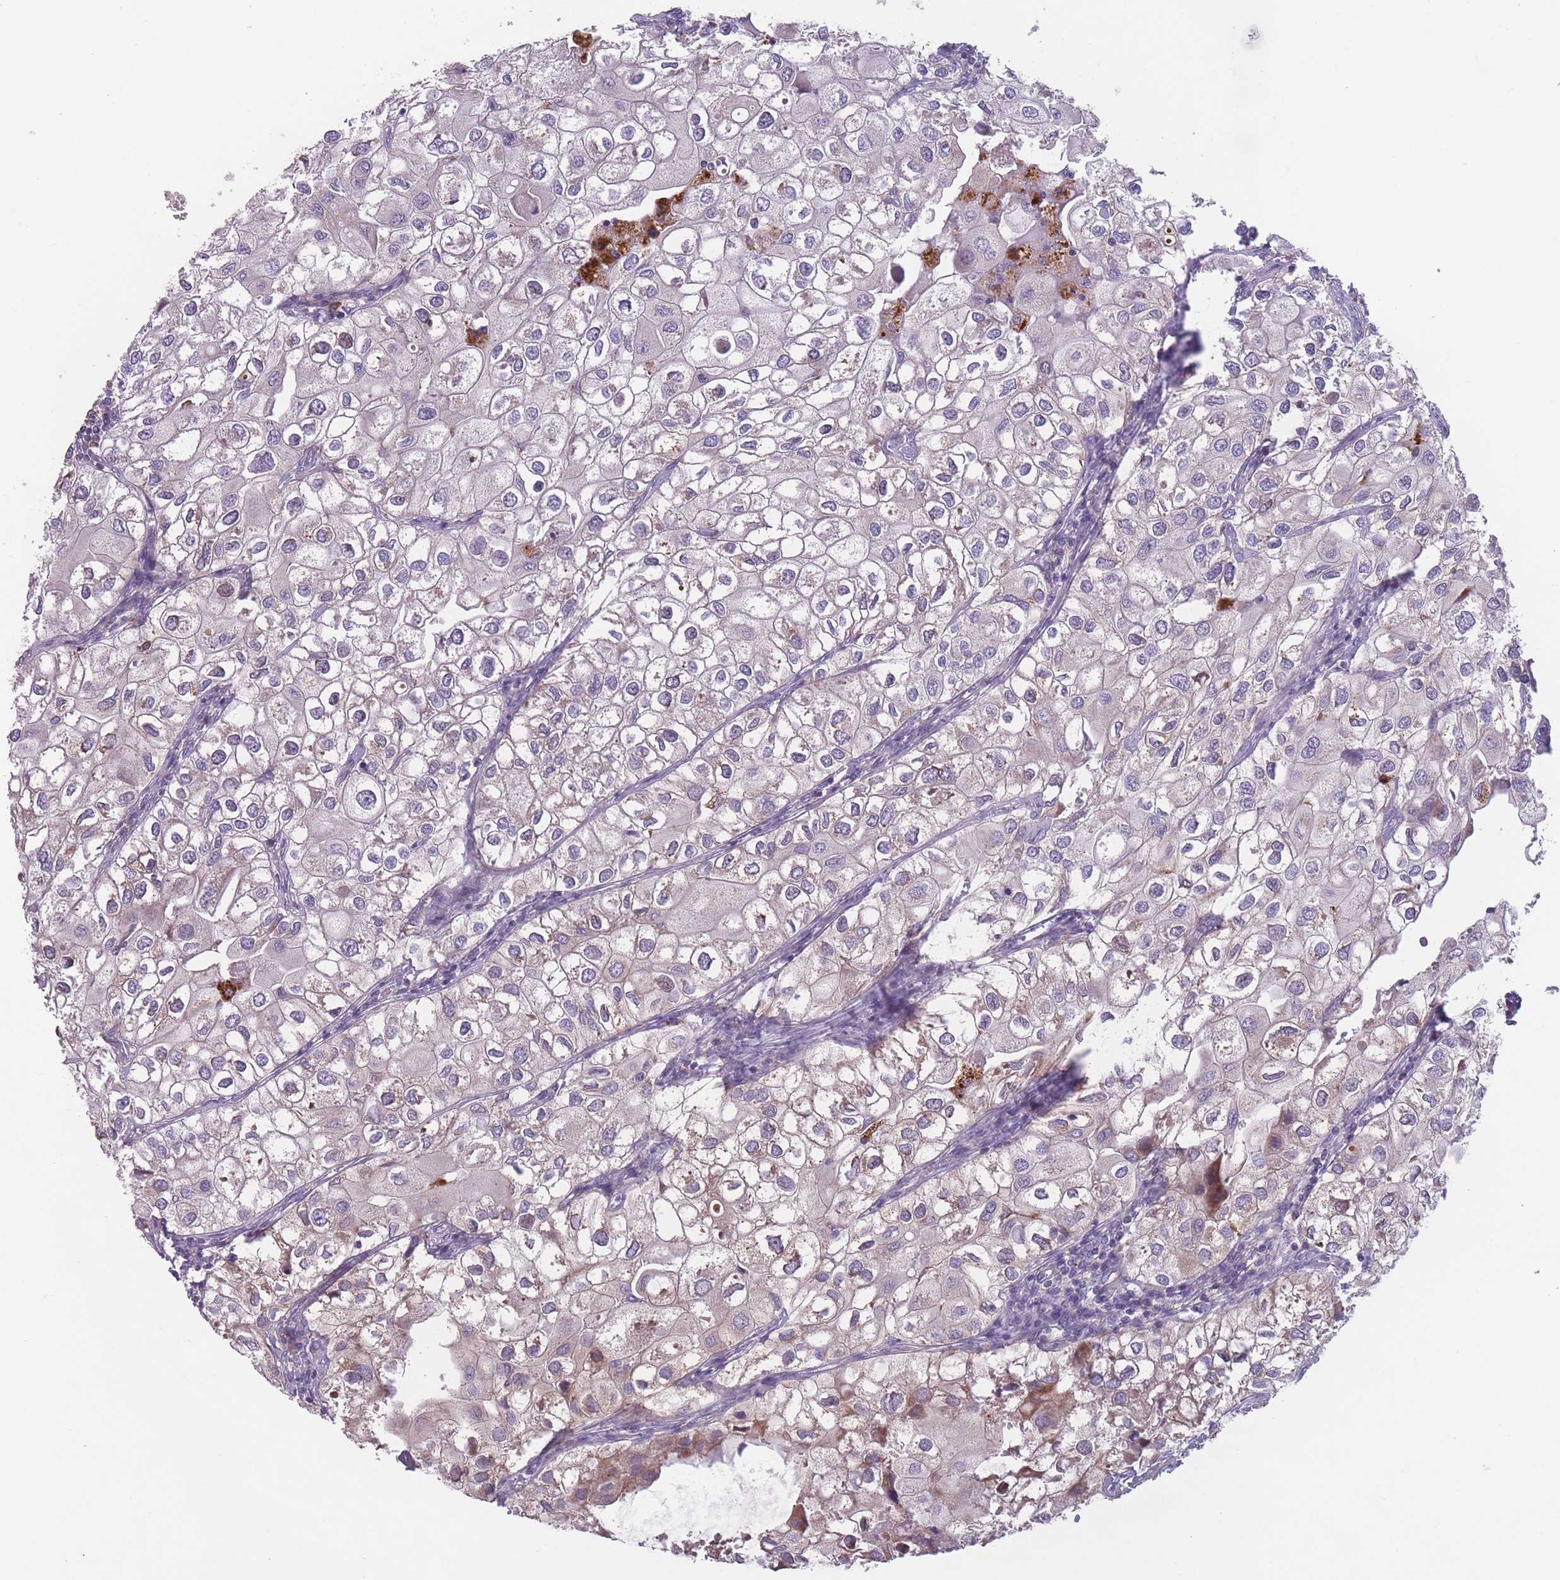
{"staining": {"intensity": "negative", "quantity": "none", "location": "none"}, "tissue": "urothelial cancer", "cell_type": "Tumor cells", "image_type": "cancer", "snomed": [{"axis": "morphology", "description": "Urothelial carcinoma, High grade"}, {"axis": "topography", "description": "Urinary bladder"}], "caption": "Human urothelial carcinoma (high-grade) stained for a protein using immunohistochemistry exhibits no expression in tumor cells.", "gene": "ITPKC", "patient": {"sex": "male", "age": 64}}